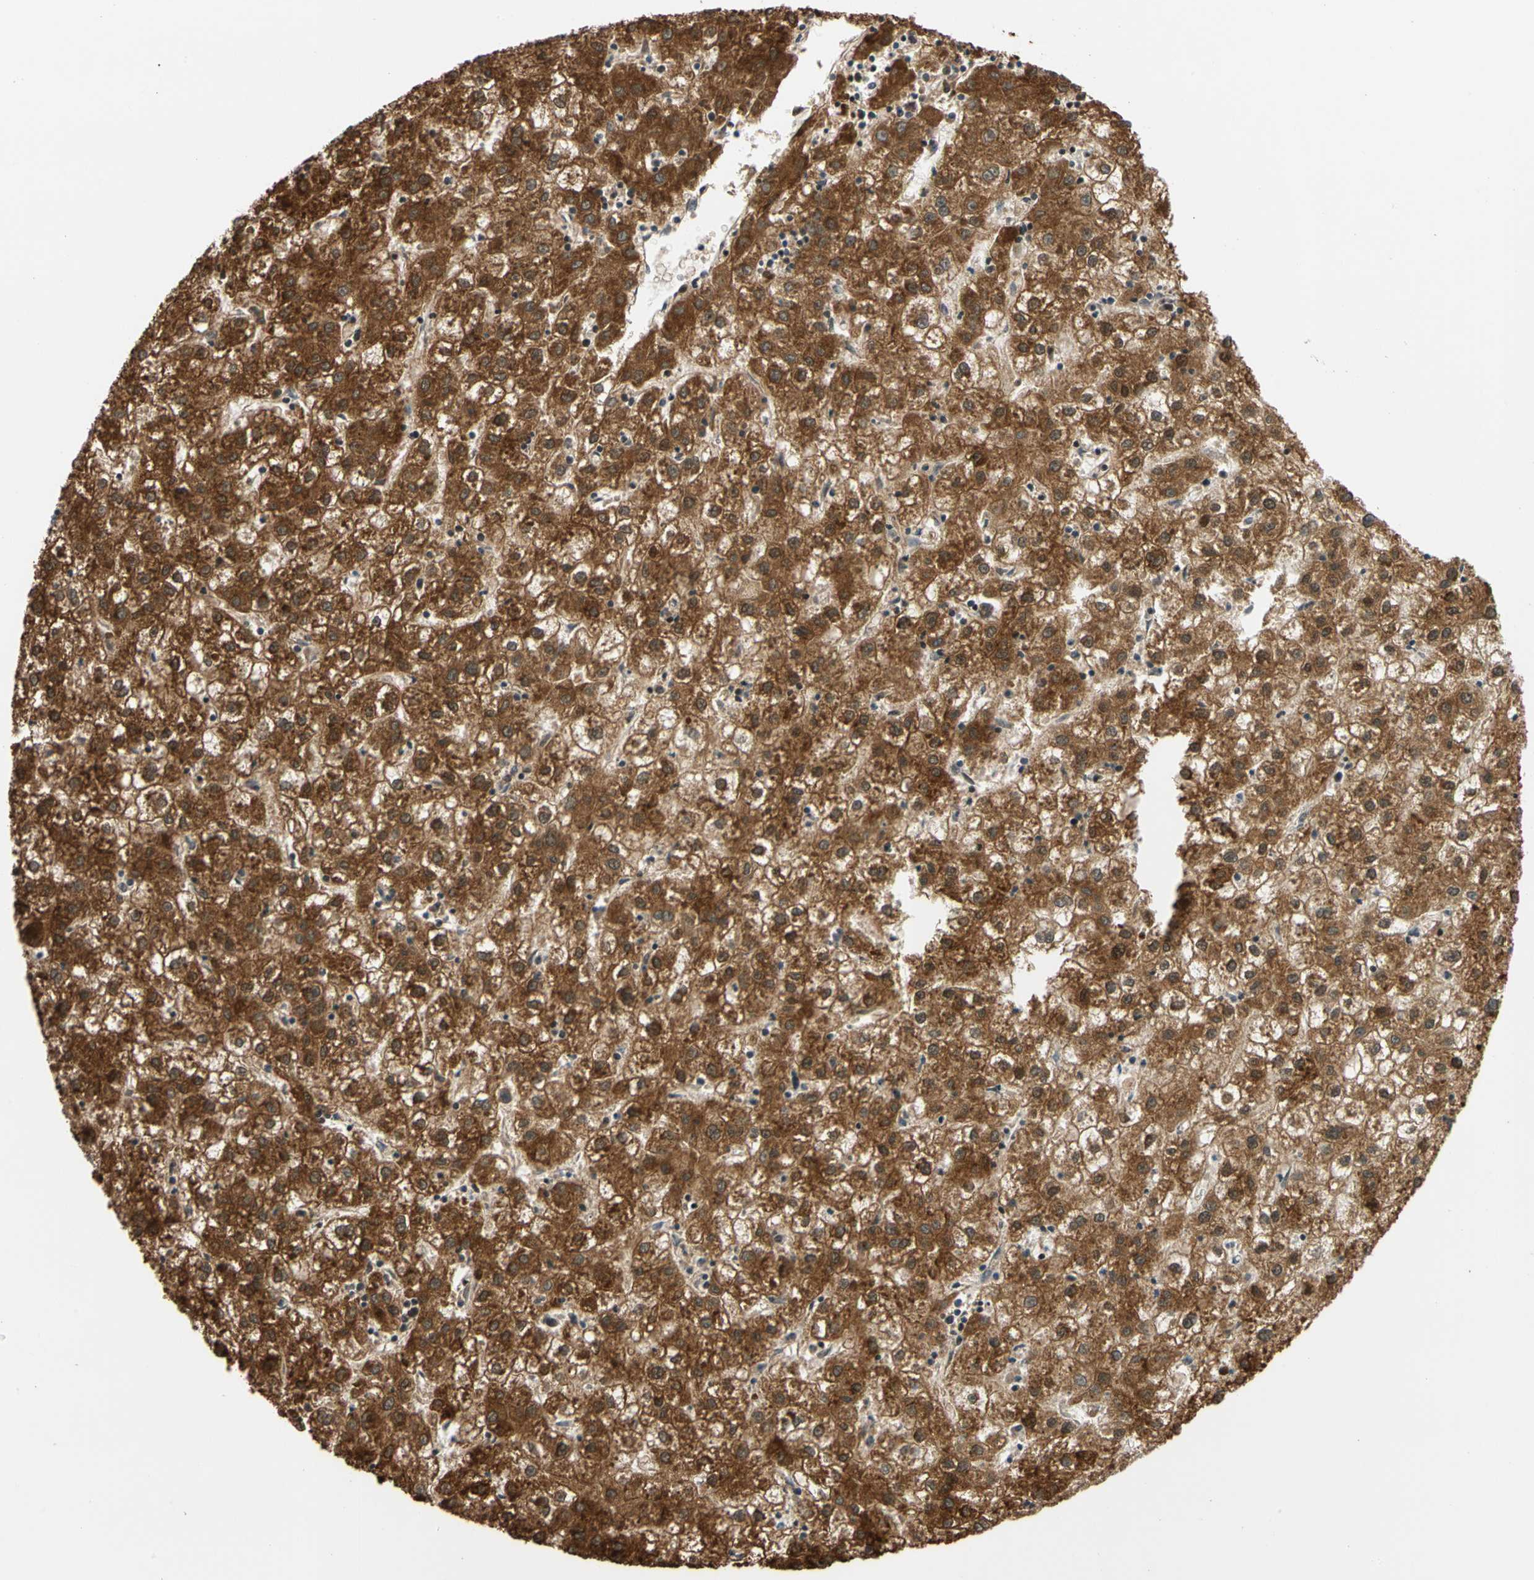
{"staining": {"intensity": "strong", "quantity": ">75%", "location": "cytoplasmic/membranous"}, "tissue": "liver cancer", "cell_type": "Tumor cells", "image_type": "cancer", "snomed": [{"axis": "morphology", "description": "Carcinoma, Hepatocellular, NOS"}, {"axis": "topography", "description": "Liver"}], "caption": "Liver cancer was stained to show a protein in brown. There is high levels of strong cytoplasmic/membranous staining in about >75% of tumor cells. The protein of interest is stained brown, and the nuclei are stained in blue (DAB IHC with brightfield microscopy, high magnification).", "gene": "IP6K2", "patient": {"sex": "male", "age": 72}}